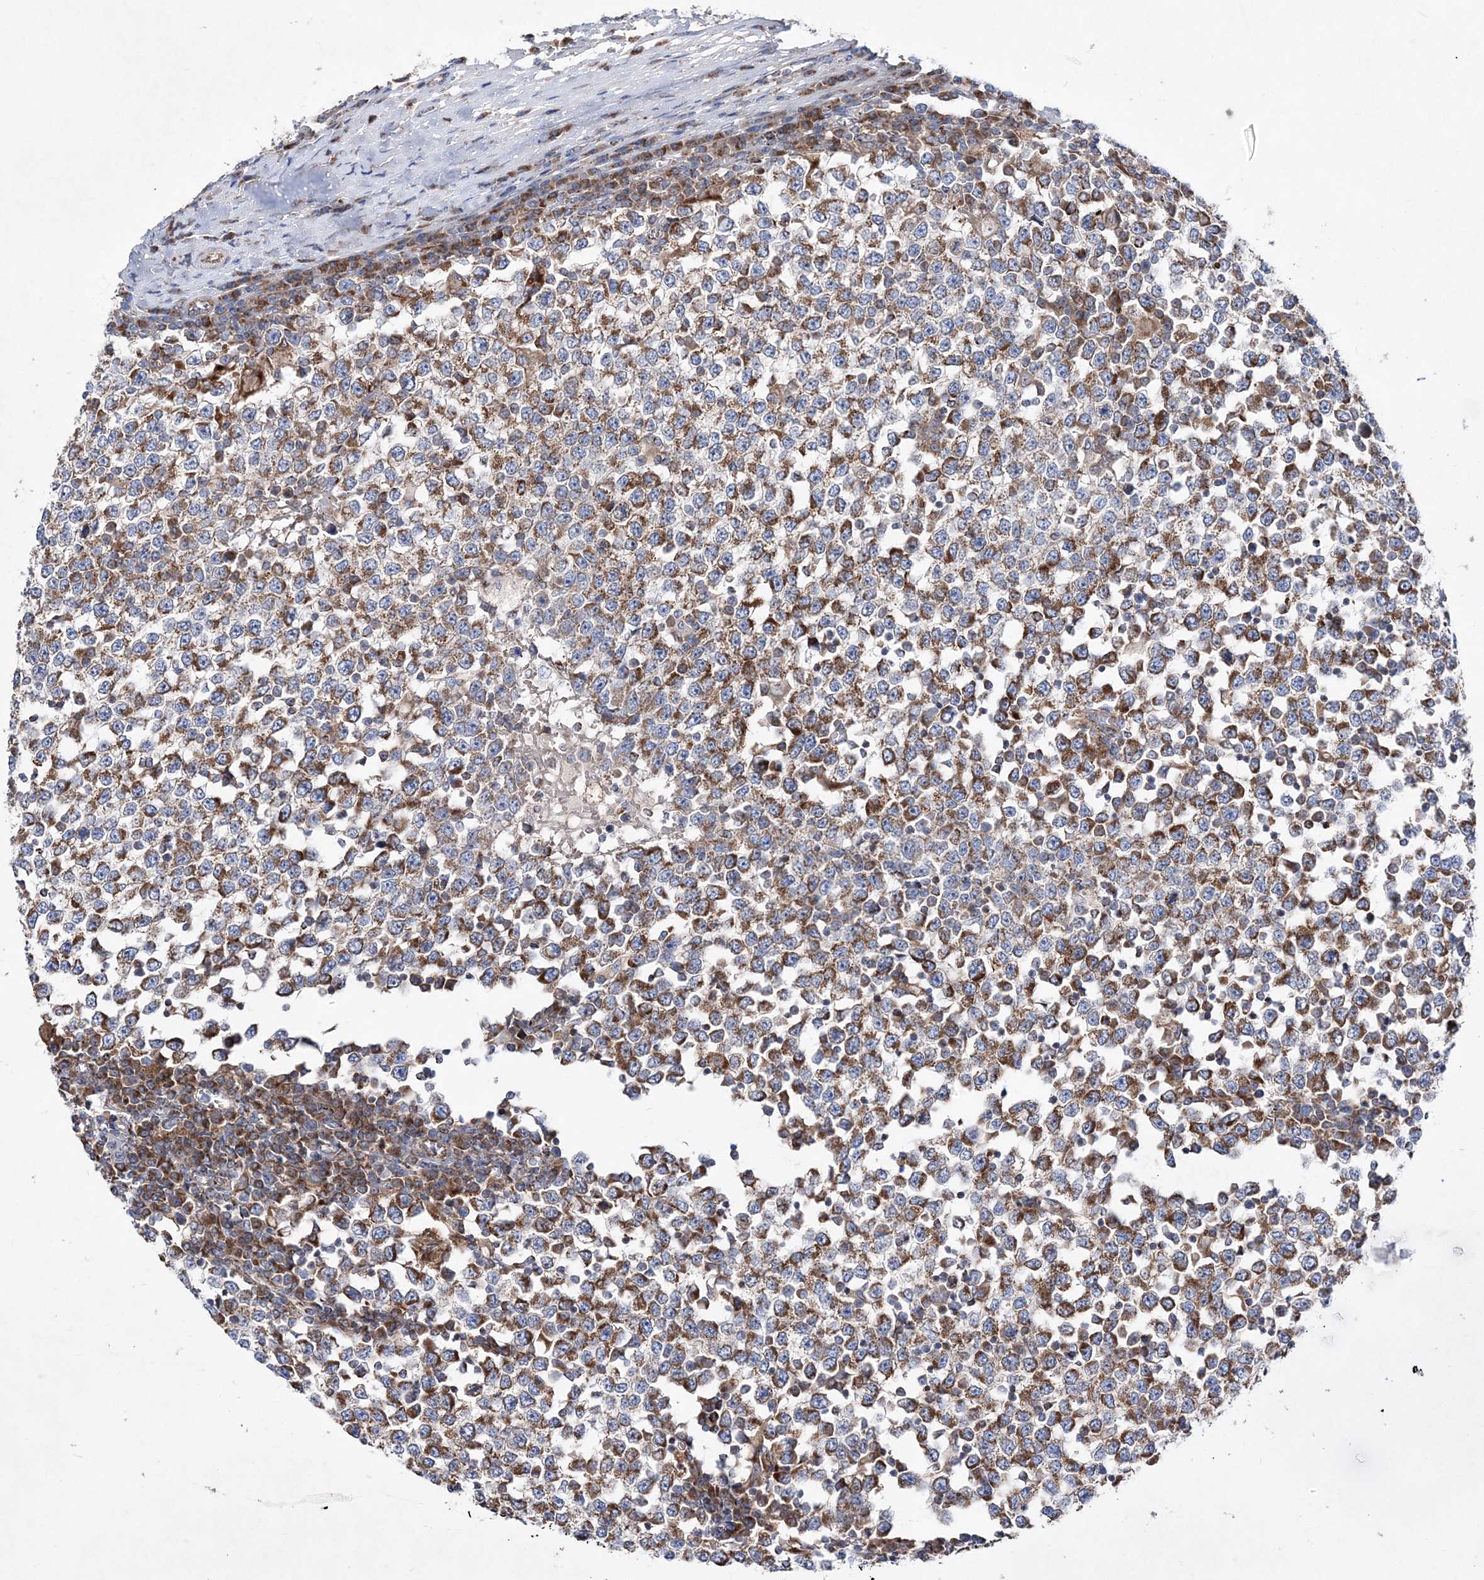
{"staining": {"intensity": "strong", "quantity": ">75%", "location": "cytoplasmic/membranous"}, "tissue": "testis cancer", "cell_type": "Tumor cells", "image_type": "cancer", "snomed": [{"axis": "morphology", "description": "Seminoma, NOS"}, {"axis": "topography", "description": "Testis"}], "caption": "Immunohistochemical staining of human testis cancer exhibits high levels of strong cytoplasmic/membranous staining in about >75% of tumor cells.", "gene": "NGLY1", "patient": {"sex": "male", "age": 65}}